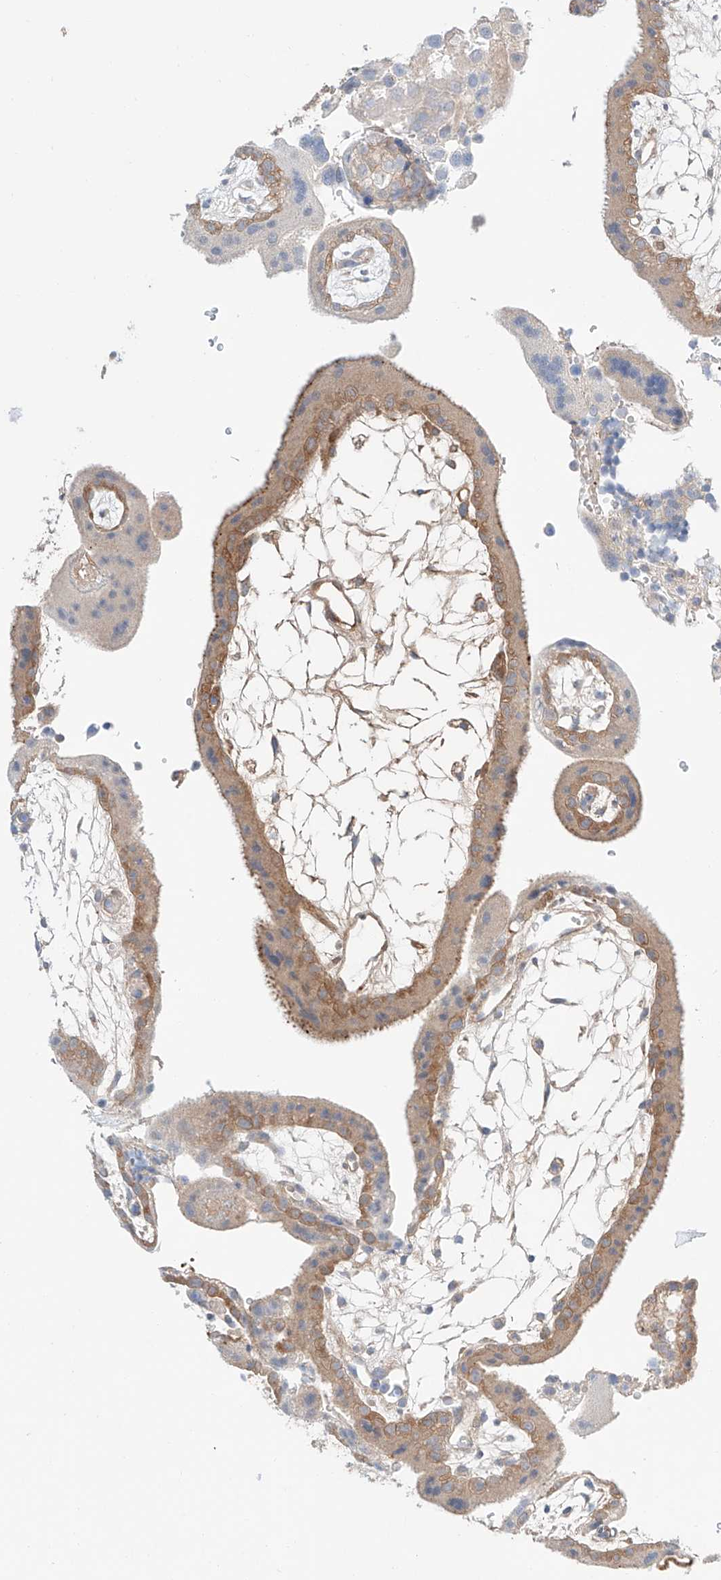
{"staining": {"intensity": "weak", "quantity": ">75%", "location": "cytoplasmic/membranous"}, "tissue": "placenta", "cell_type": "Decidual cells", "image_type": "normal", "snomed": [{"axis": "morphology", "description": "Normal tissue, NOS"}, {"axis": "topography", "description": "Placenta"}], "caption": "Protein staining demonstrates weak cytoplasmic/membranous staining in about >75% of decidual cells in benign placenta. (DAB (3,3'-diaminobenzidine) IHC with brightfield microscopy, high magnification).", "gene": "PGGT1B", "patient": {"sex": "female", "age": 18}}